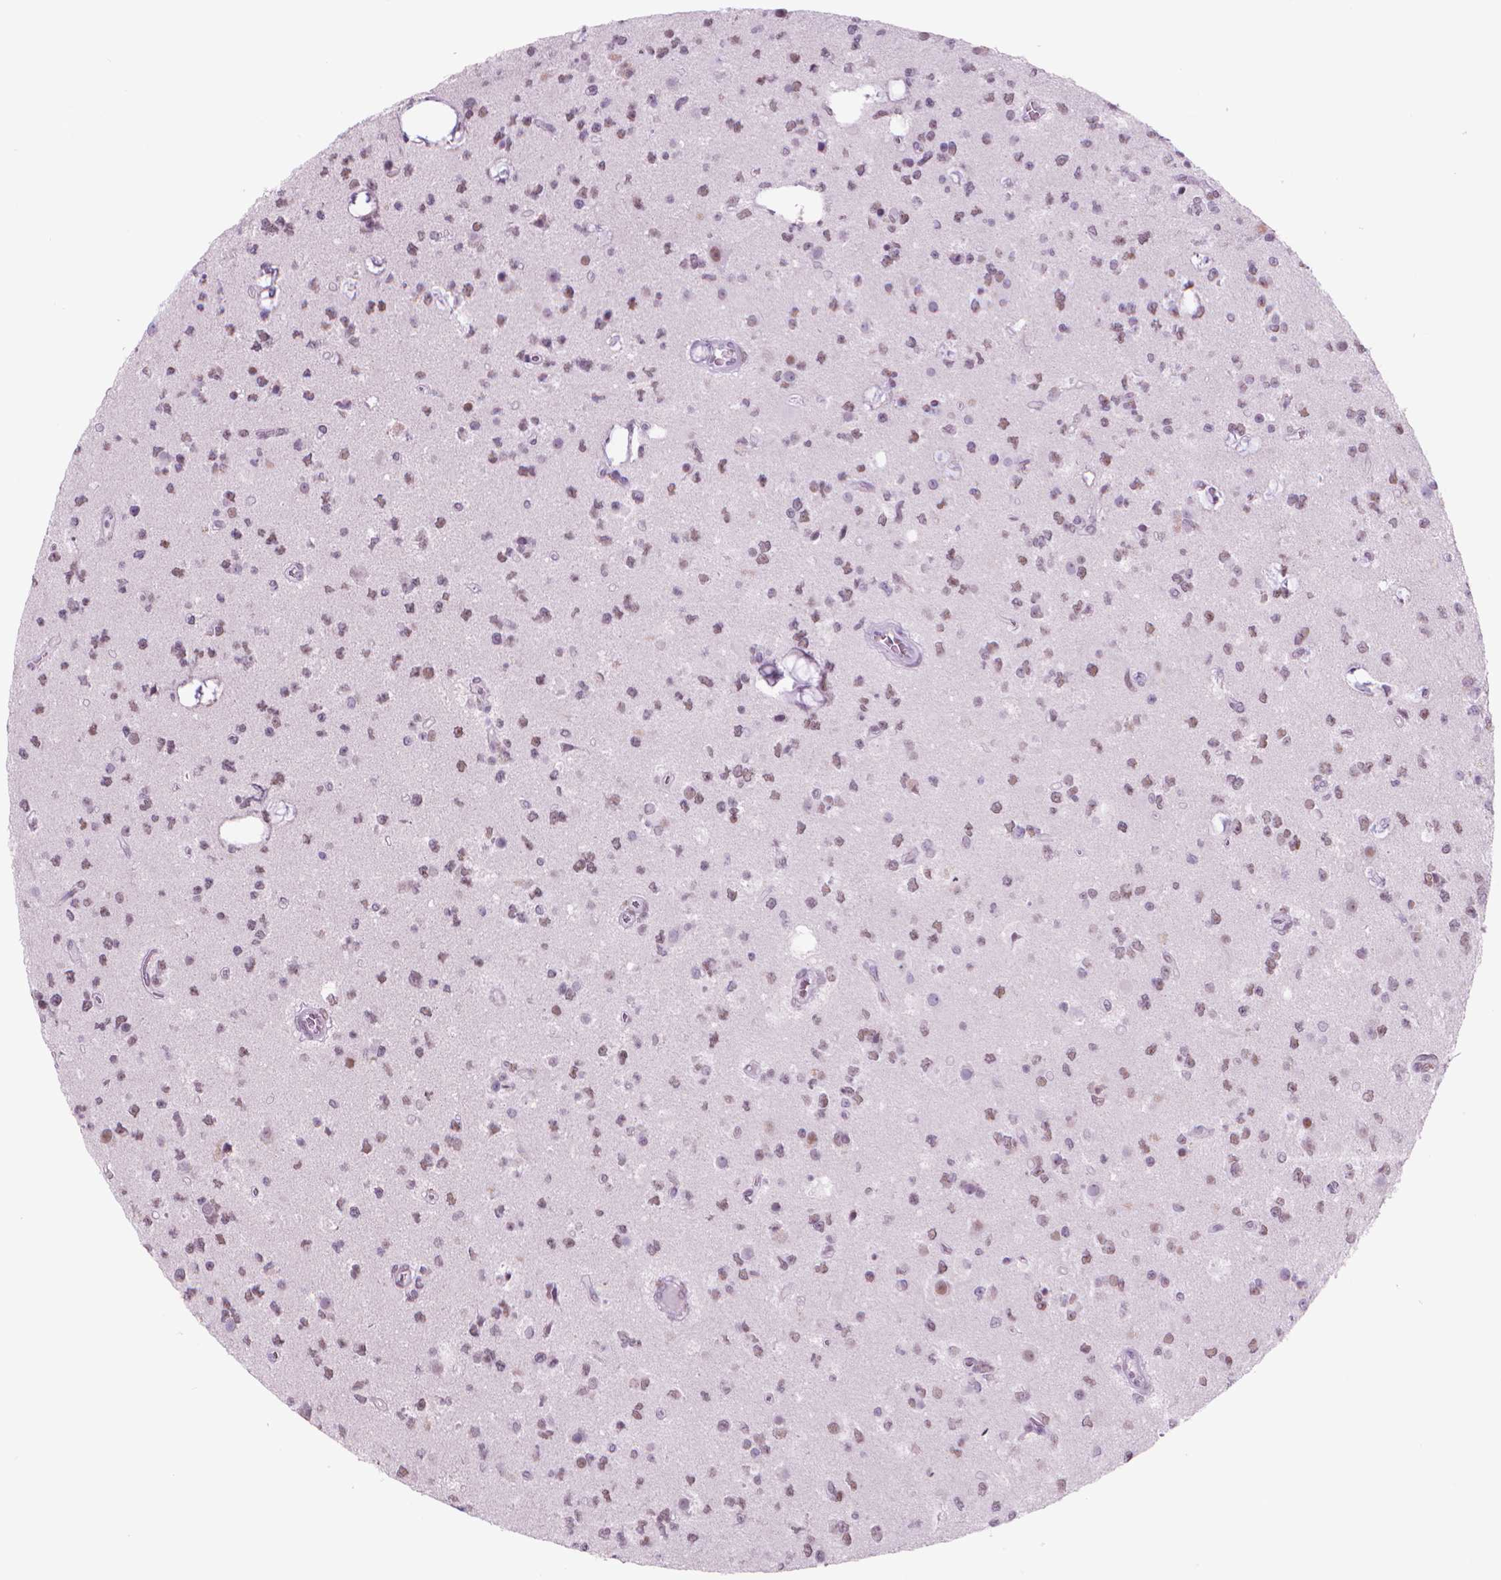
{"staining": {"intensity": "moderate", "quantity": "25%-75%", "location": "nuclear"}, "tissue": "glioma", "cell_type": "Tumor cells", "image_type": "cancer", "snomed": [{"axis": "morphology", "description": "Glioma, malignant, Low grade"}, {"axis": "topography", "description": "Brain"}], "caption": "Malignant glioma (low-grade) stained with immunohistochemistry (IHC) shows moderate nuclear expression in approximately 25%-75% of tumor cells.", "gene": "POLR3D", "patient": {"sex": "female", "age": 45}}